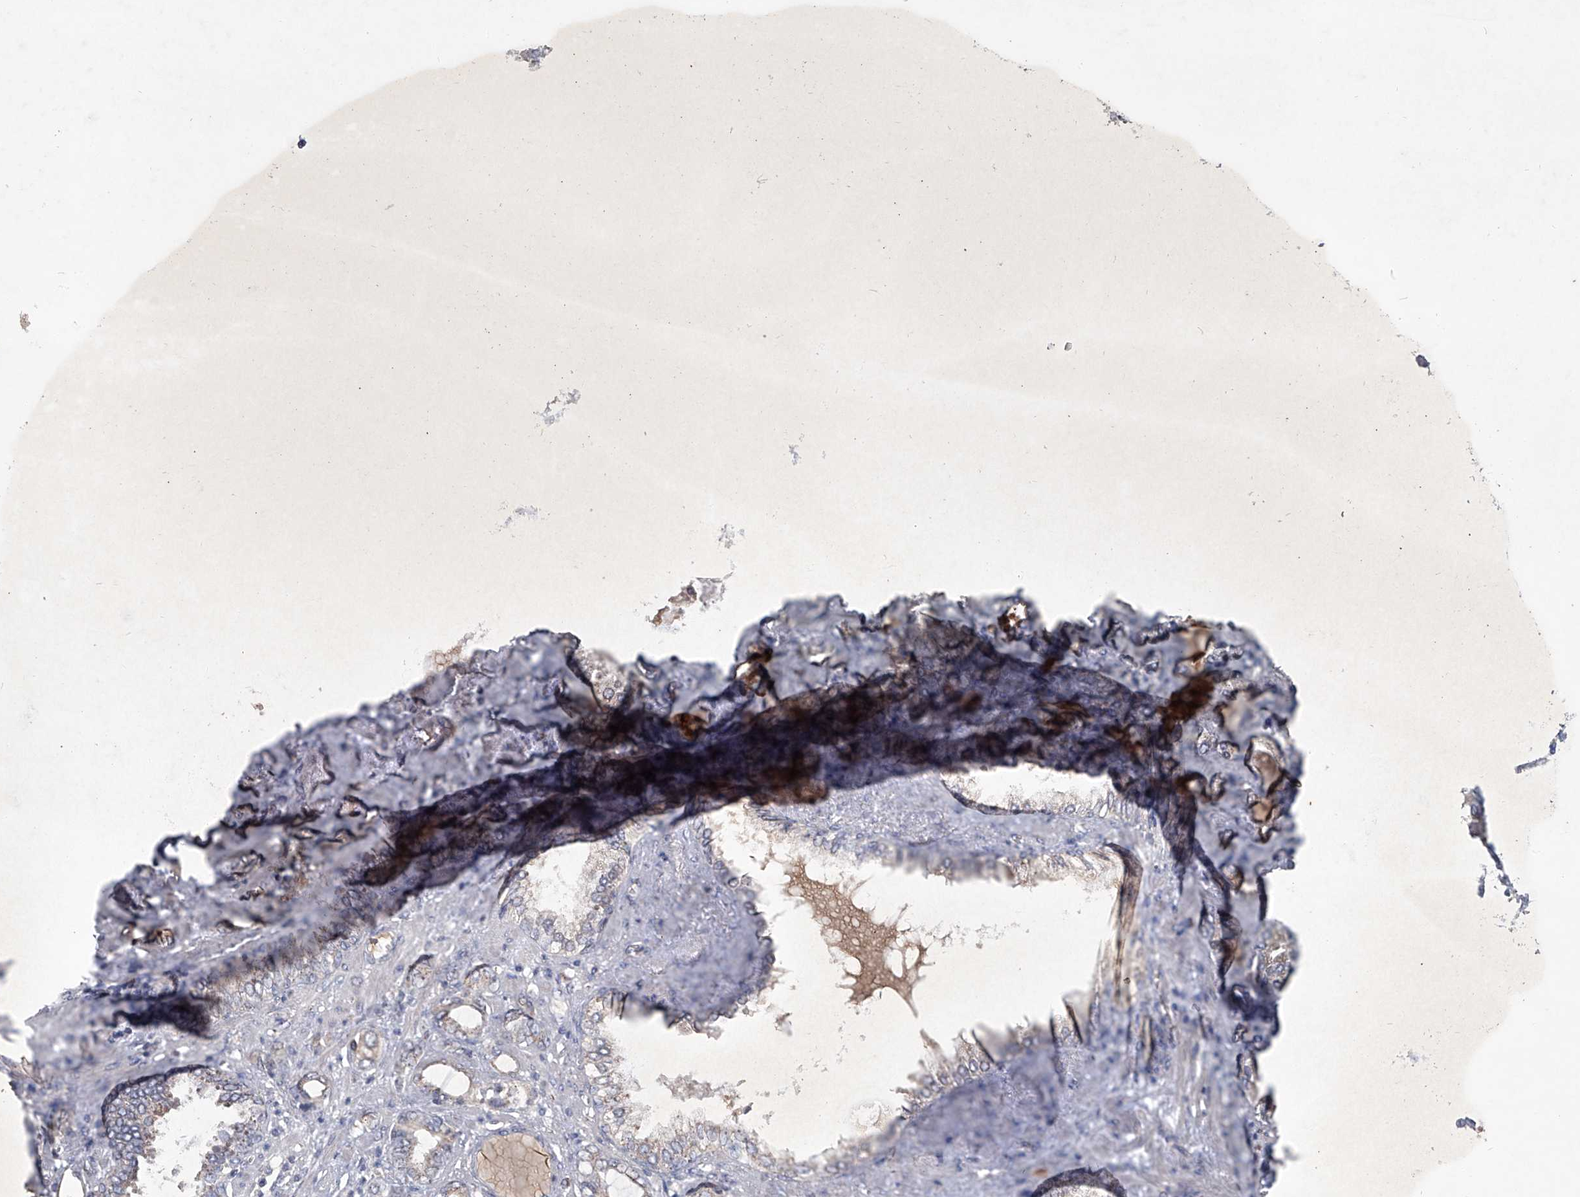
{"staining": {"intensity": "negative", "quantity": "none", "location": "none"}, "tissue": "prostate cancer", "cell_type": "Tumor cells", "image_type": "cancer", "snomed": [{"axis": "morphology", "description": "Adenocarcinoma, High grade"}, {"axis": "topography", "description": "Prostate and seminal vesicle, NOS"}], "caption": "DAB (3,3'-diaminobenzidine) immunohistochemical staining of prostate cancer (high-grade adenocarcinoma) shows no significant staining in tumor cells. (Stains: DAB (3,3'-diaminobenzidine) IHC with hematoxylin counter stain, Microscopy: brightfield microscopy at high magnification).", "gene": "PCSK5", "patient": {"sex": "male", "age": 67}}